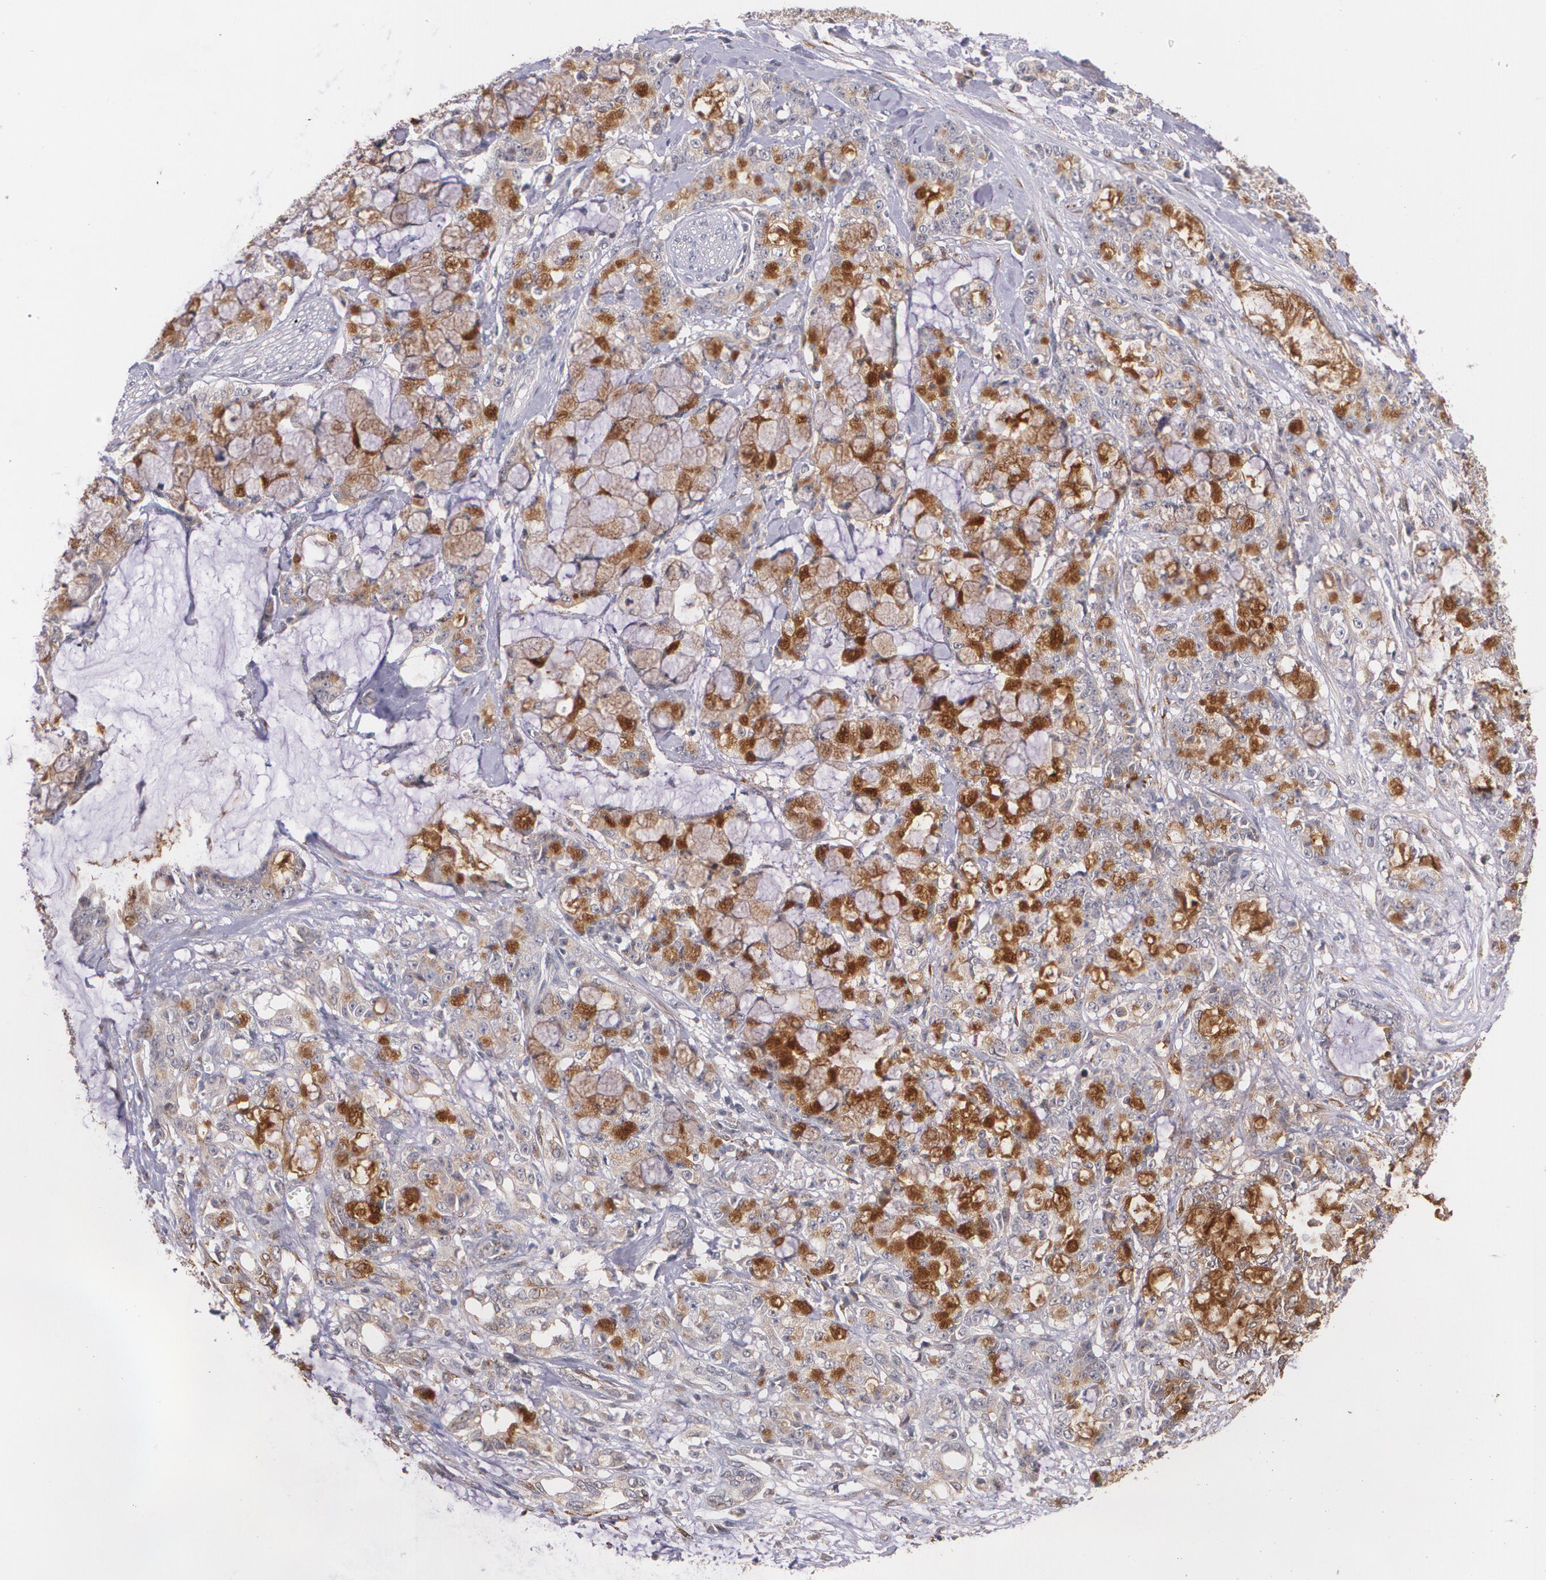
{"staining": {"intensity": "moderate", "quantity": "25%-75%", "location": "cytoplasmic/membranous"}, "tissue": "pancreatic cancer", "cell_type": "Tumor cells", "image_type": "cancer", "snomed": [{"axis": "morphology", "description": "Adenocarcinoma, NOS"}, {"axis": "topography", "description": "Pancreas"}], "caption": "Human pancreatic adenocarcinoma stained with a protein marker shows moderate staining in tumor cells.", "gene": "IFNGR2", "patient": {"sex": "female", "age": 73}}